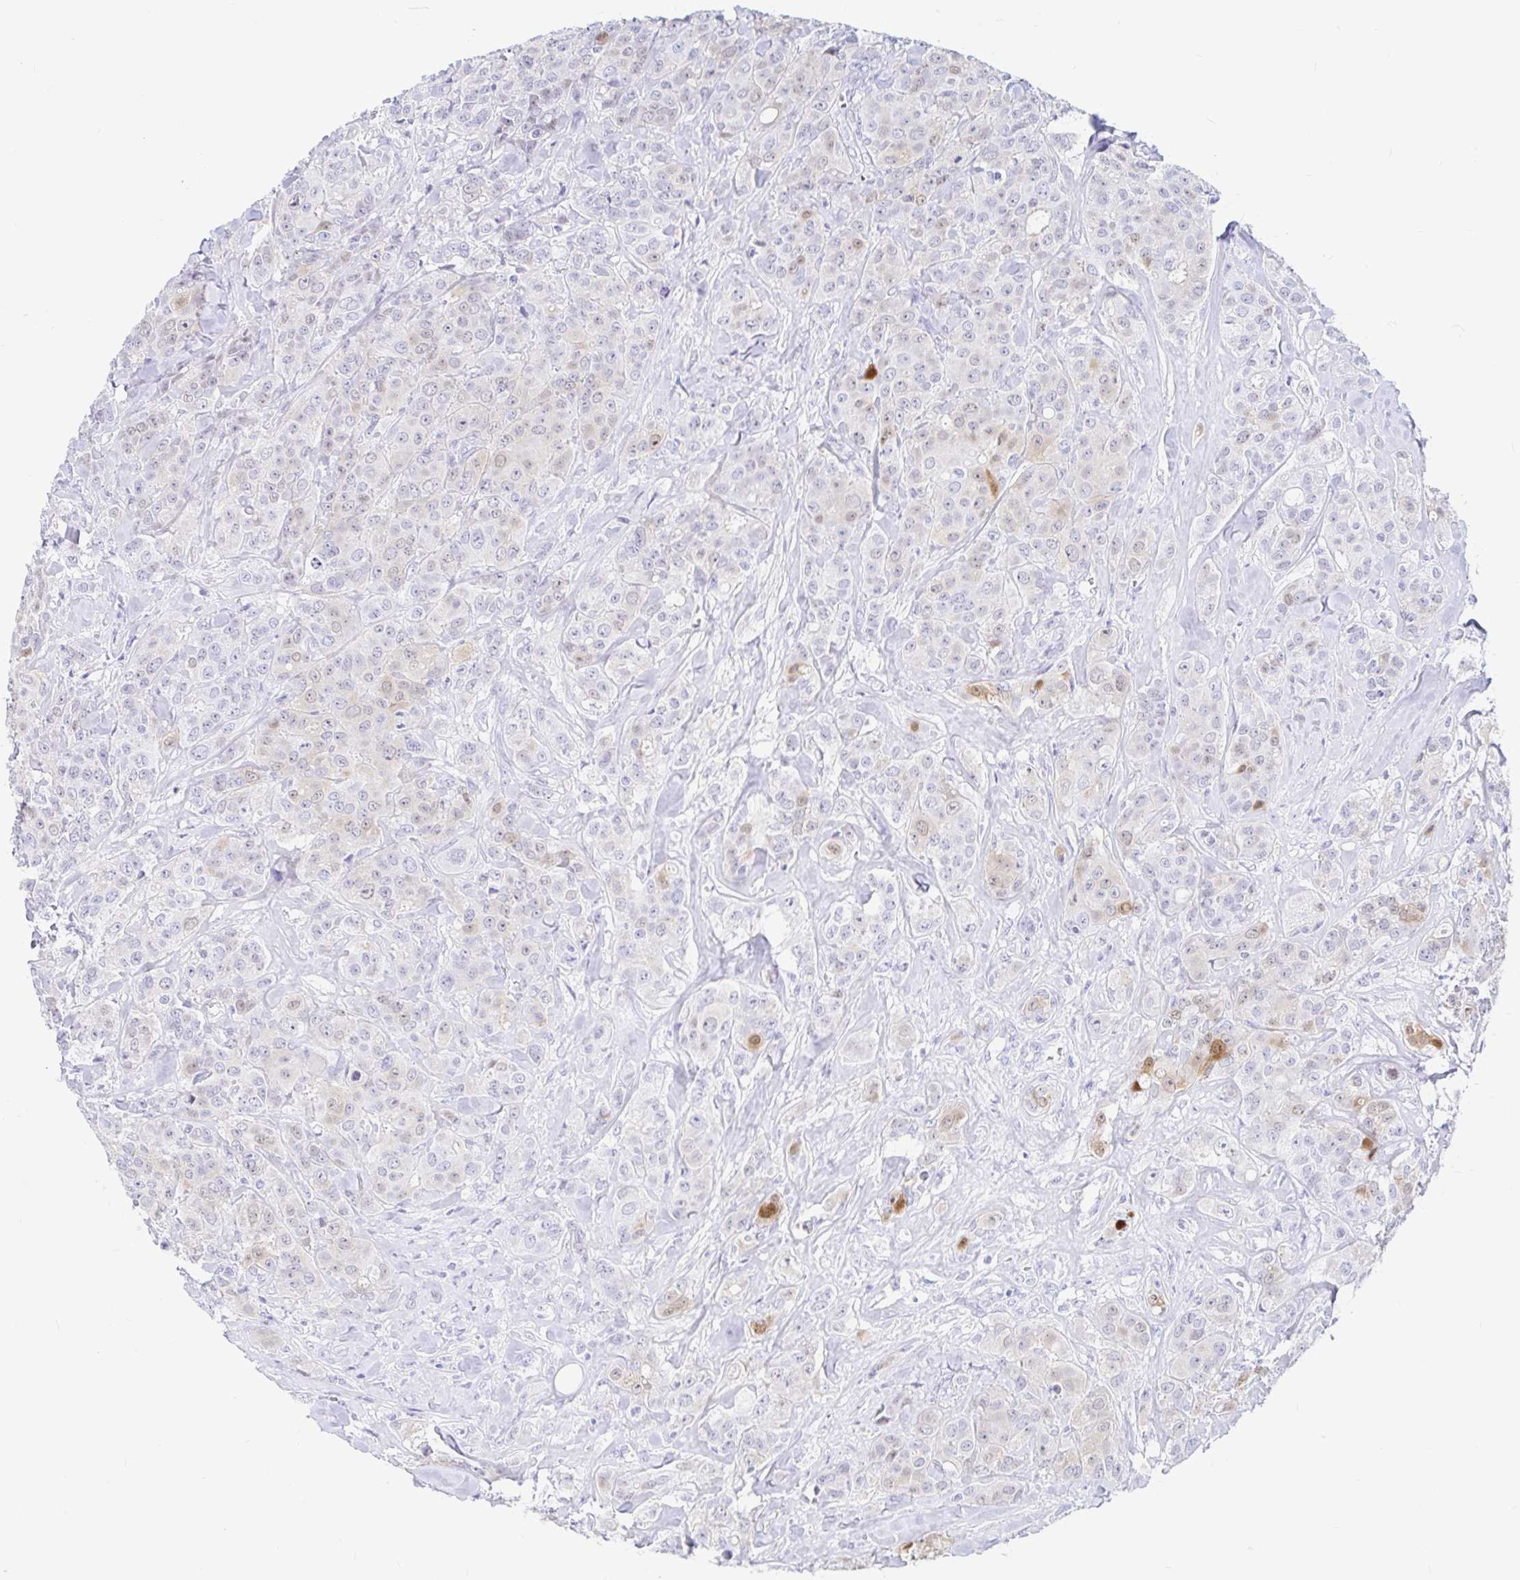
{"staining": {"intensity": "negative", "quantity": "none", "location": "none"}, "tissue": "breast cancer", "cell_type": "Tumor cells", "image_type": "cancer", "snomed": [{"axis": "morphology", "description": "Normal tissue, NOS"}, {"axis": "morphology", "description": "Duct carcinoma"}, {"axis": "topography", "description": "Breast"}], "caption": "This histopathology image is of intraductal carcinoma (breast) stained with immunohistochemistry (IHC) to label a protein in brown with the nuclei are counter-stained blue. There is no expression in tumor cells. (Brightfield microscopy of DAB (3,3'-diaminobenzidine) immunohistochemistry at high magnification).", "gene": "PPP1R1B", "patient": {"sex": "female", "age": 43}}